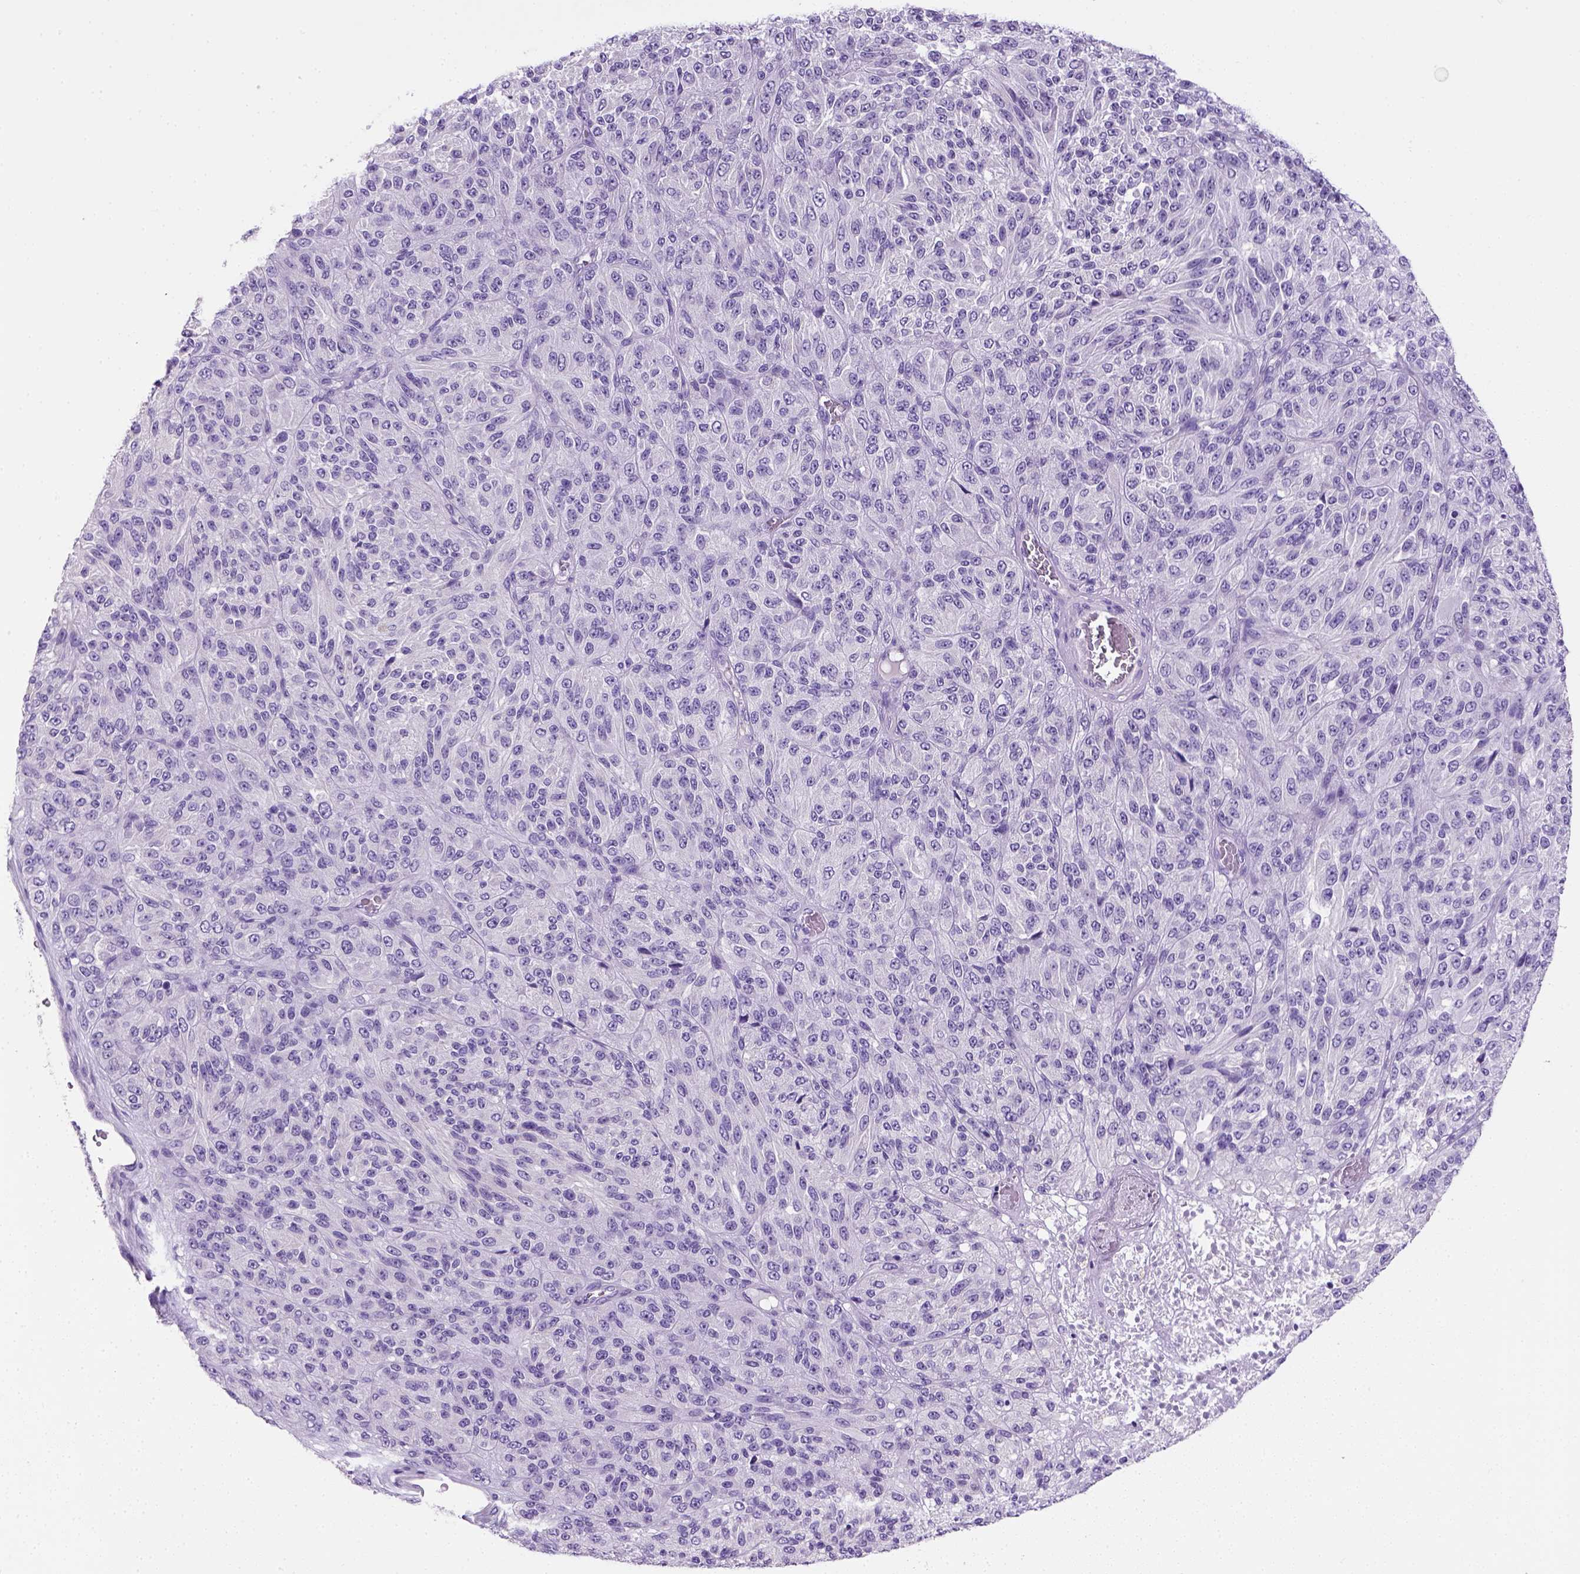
{"staining": {"intensity": "negative", "quantity": "none", "location": "none"}, "tissue": "melanoma", "cell_type": "Tumor cells", "image_type": "cancer", "snomed": [{"axis": "morphology", "description": "Malignant melanoma, Metastatic site"}, {"axis": "topography", "description": "Brain"}], "caption": "Immunohistochemical staining of human melanoma displays no significant staining in tumor cells.", "gene": "KRT71", "patient": {"sex": "female", "age": 56}}